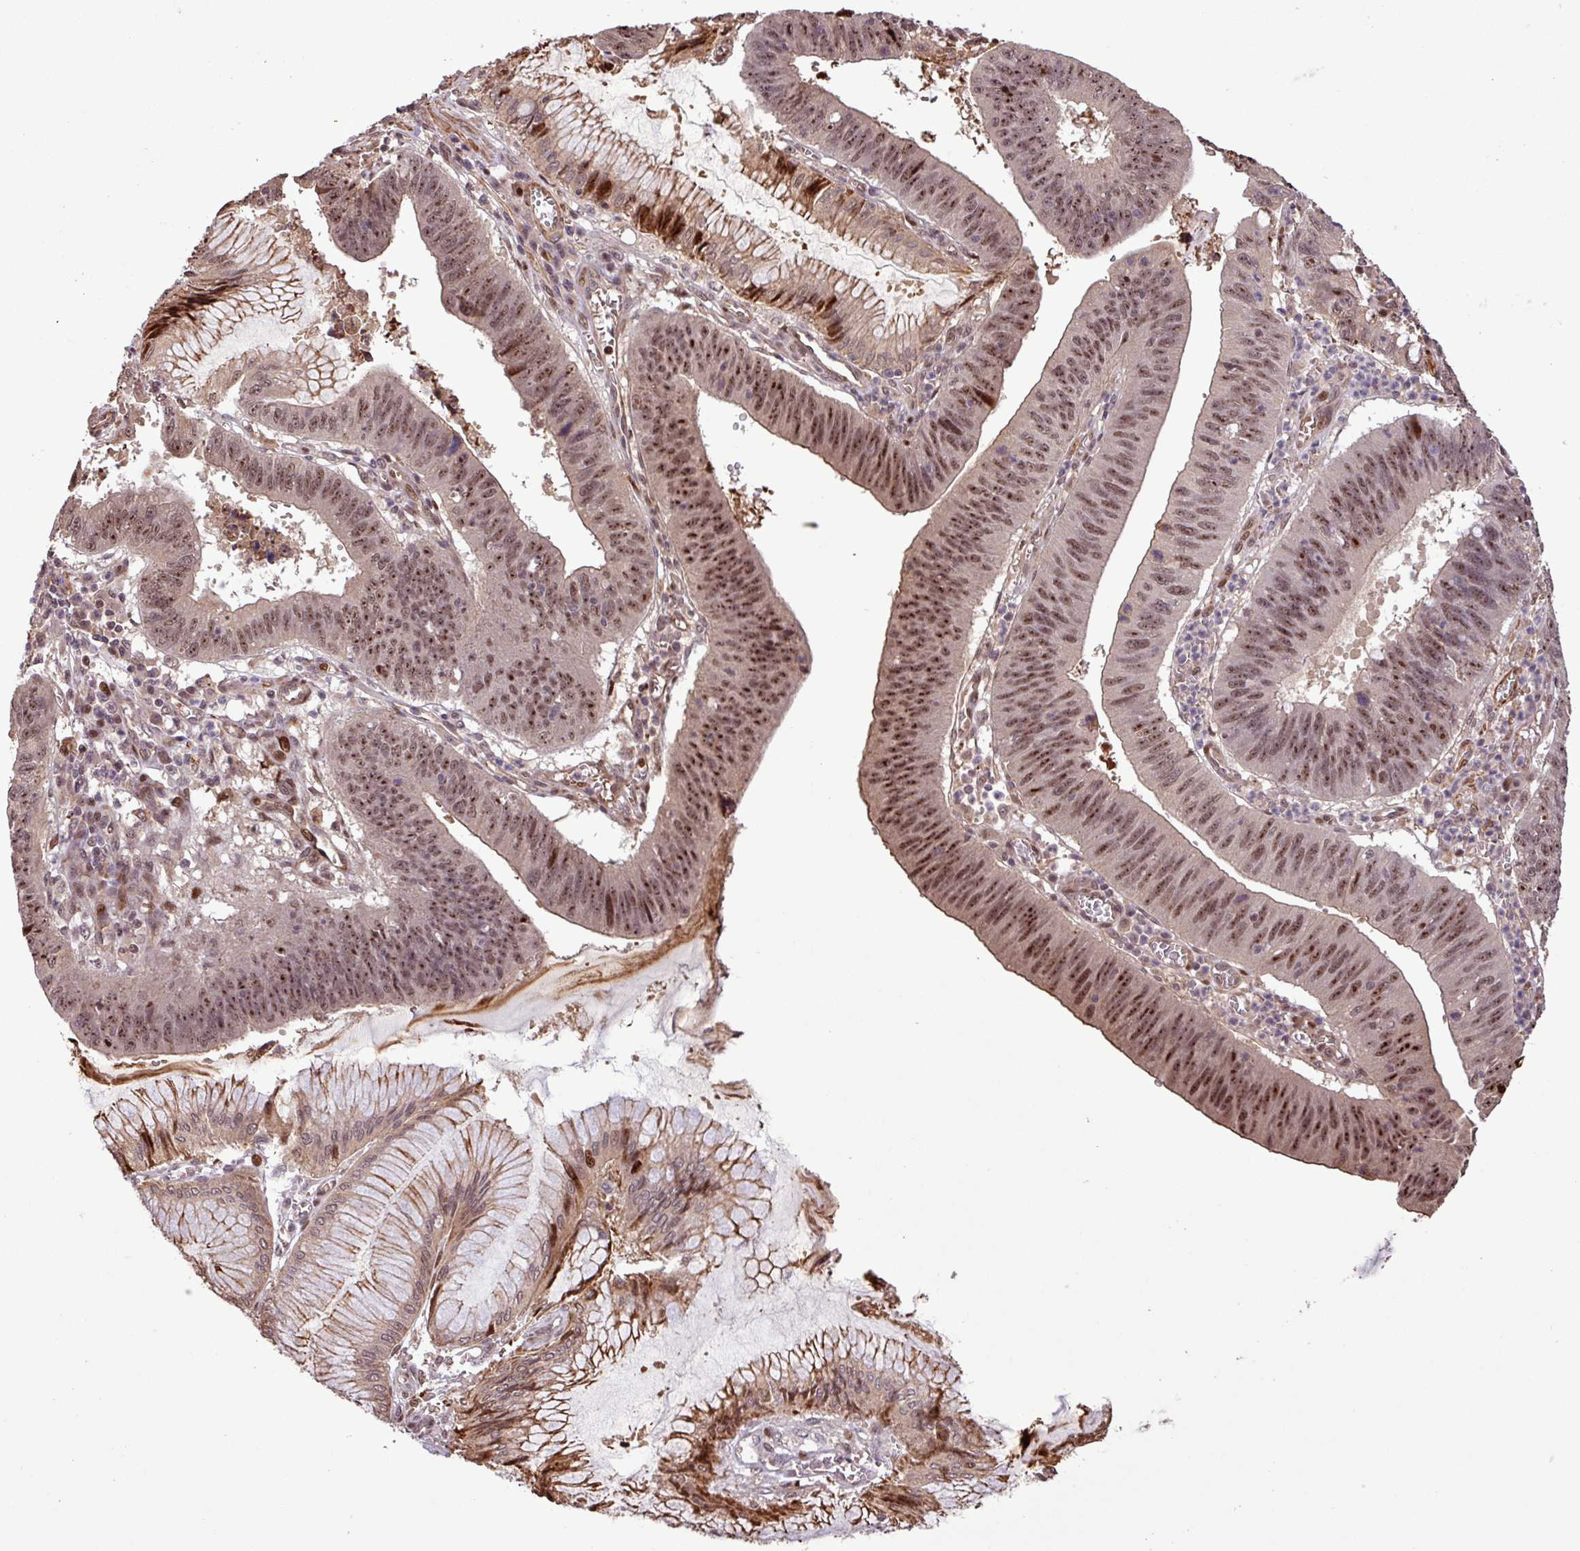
{"staining": {"intensity": "moderate", "quantity": ">75%", "location": "nuclear"}, "tissue": "stomach cancer", "cell_type": "Tumor cells", "image_type": "cancer", "snomed": [{"axis": "morphology", "description": "Adenocarcinoma, NOS"}, {"axis": "topography", "description": "Stomach"}], "caption": "Immunohistochemistry (DAB (3,3'-diaminobenzidine)) staining of human stomach cancer (adenocarcinoma) reveals moderate nuclear protein expression in approximately >75% of tumor cells.", "gene": "SLC22A24", "patient": {"sex": "male", "age": 59}}